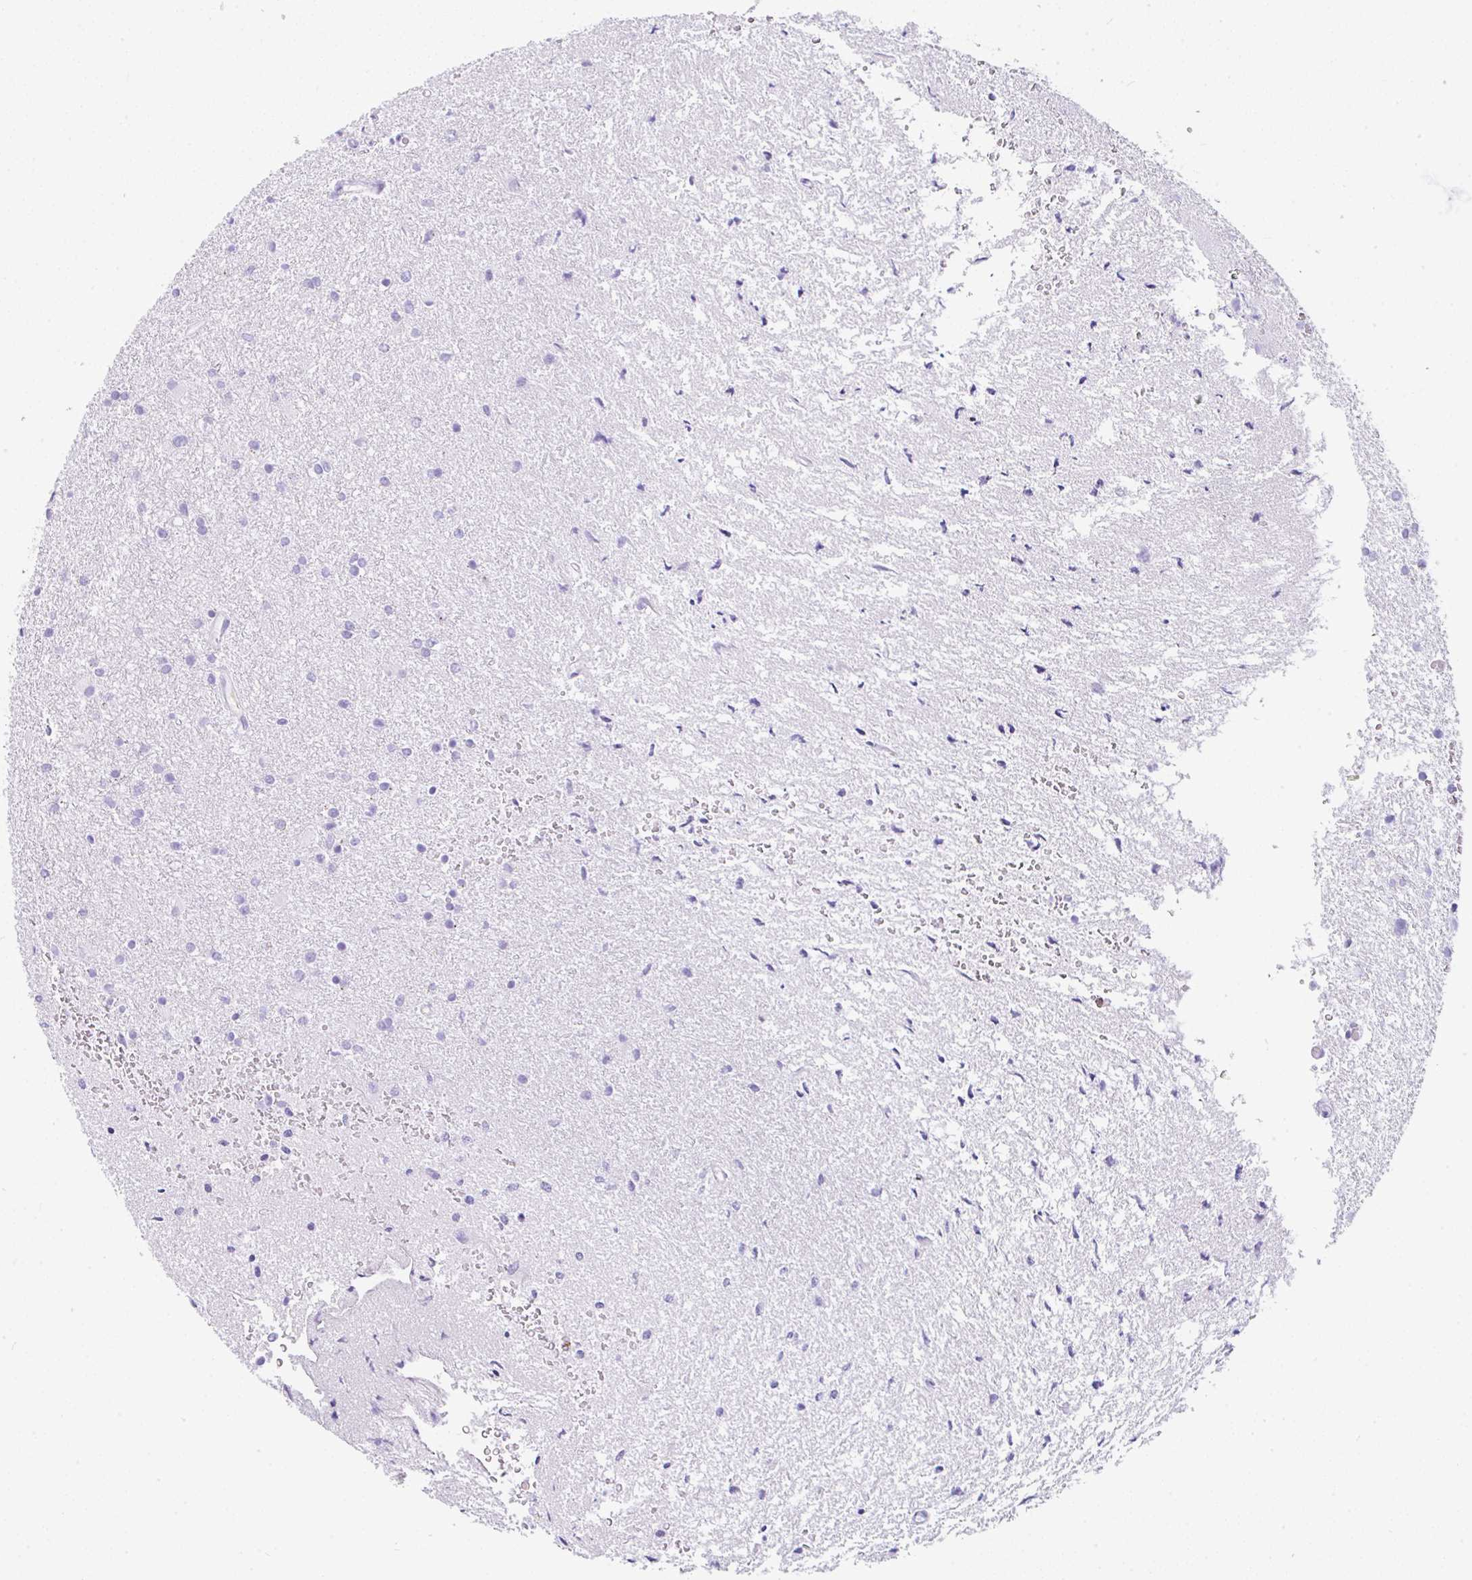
{"staining": {"intensity": "negative", "quantity": "none", "location": "none"}, "tissue": "glioma", "cell_type": "Tumor cells", "image_type": "cancer", "snomed": [{"axis": "morphology", "description": "Glioma, malignant, High grade"}, {"axis": "topography", "description": "Brain"}], "caption": "Tumor cells are negative for brown protein staining in malignant high-grade glioma.", "gene": "NDUFAF8", "patient": {"sex": "female", "age": 50}}